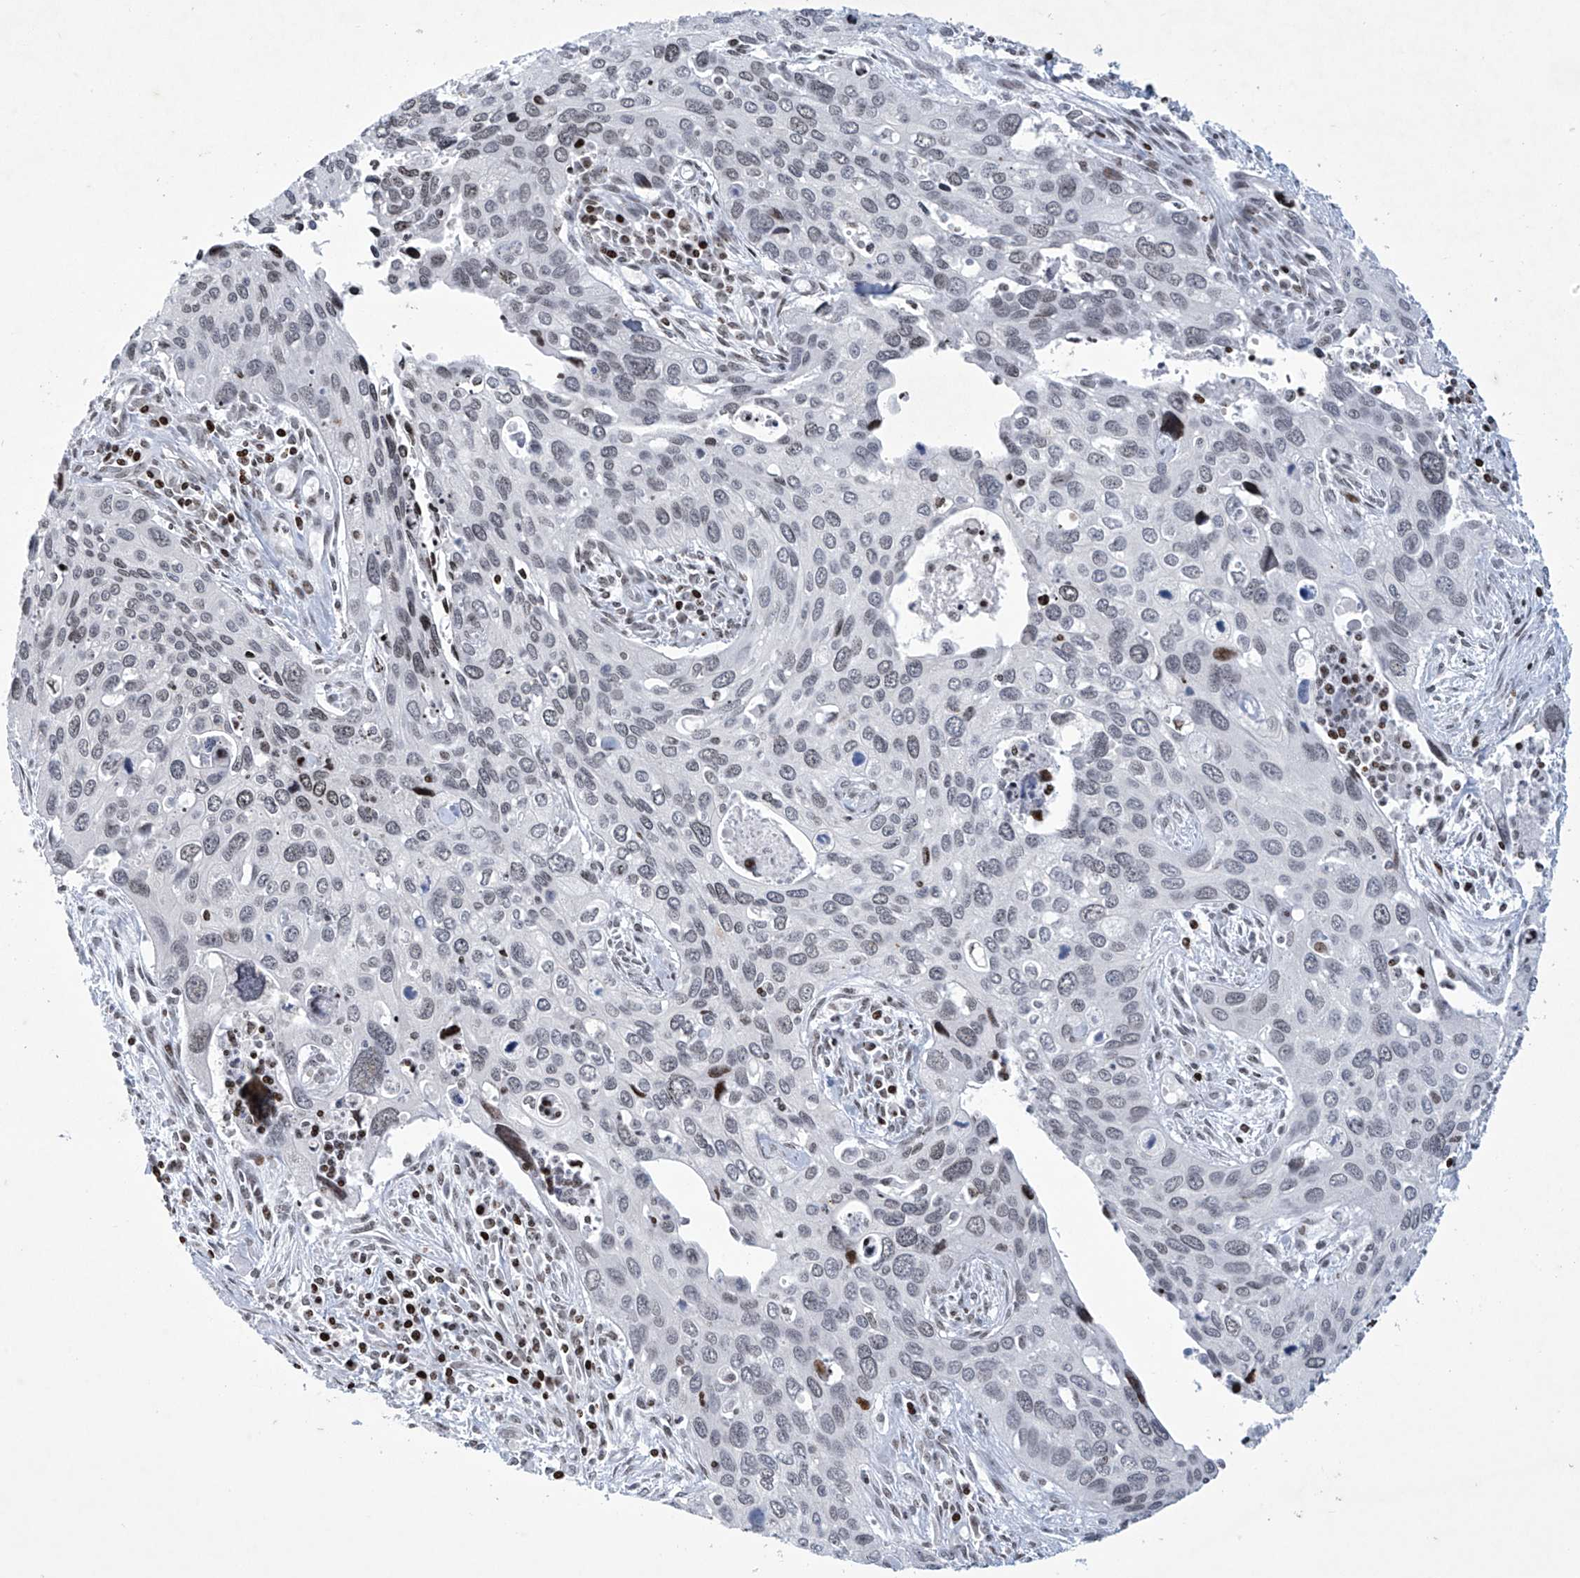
{"staining": {"intensity": "weak", "quantity": "25%-75%", "location": "nuclear"}, "tissue": "cervical cancer", "cell_type": "Tumor cells", "image_type": "cancer", "snomed": [{"axis": "morphology", "description": "Squamous cell carcinoma, NOS"}, {"axis": "topography", "description": "Cervix"}], "caption": "Squamous cell carcinoma (cervical) tissue demonstrates weak nuclear positivity in approximately 25%-75% of tumor cells, visualized by immunohistochemistry.", "gene": "RFX7", "patient": {"sex": "female", "age": 55}}